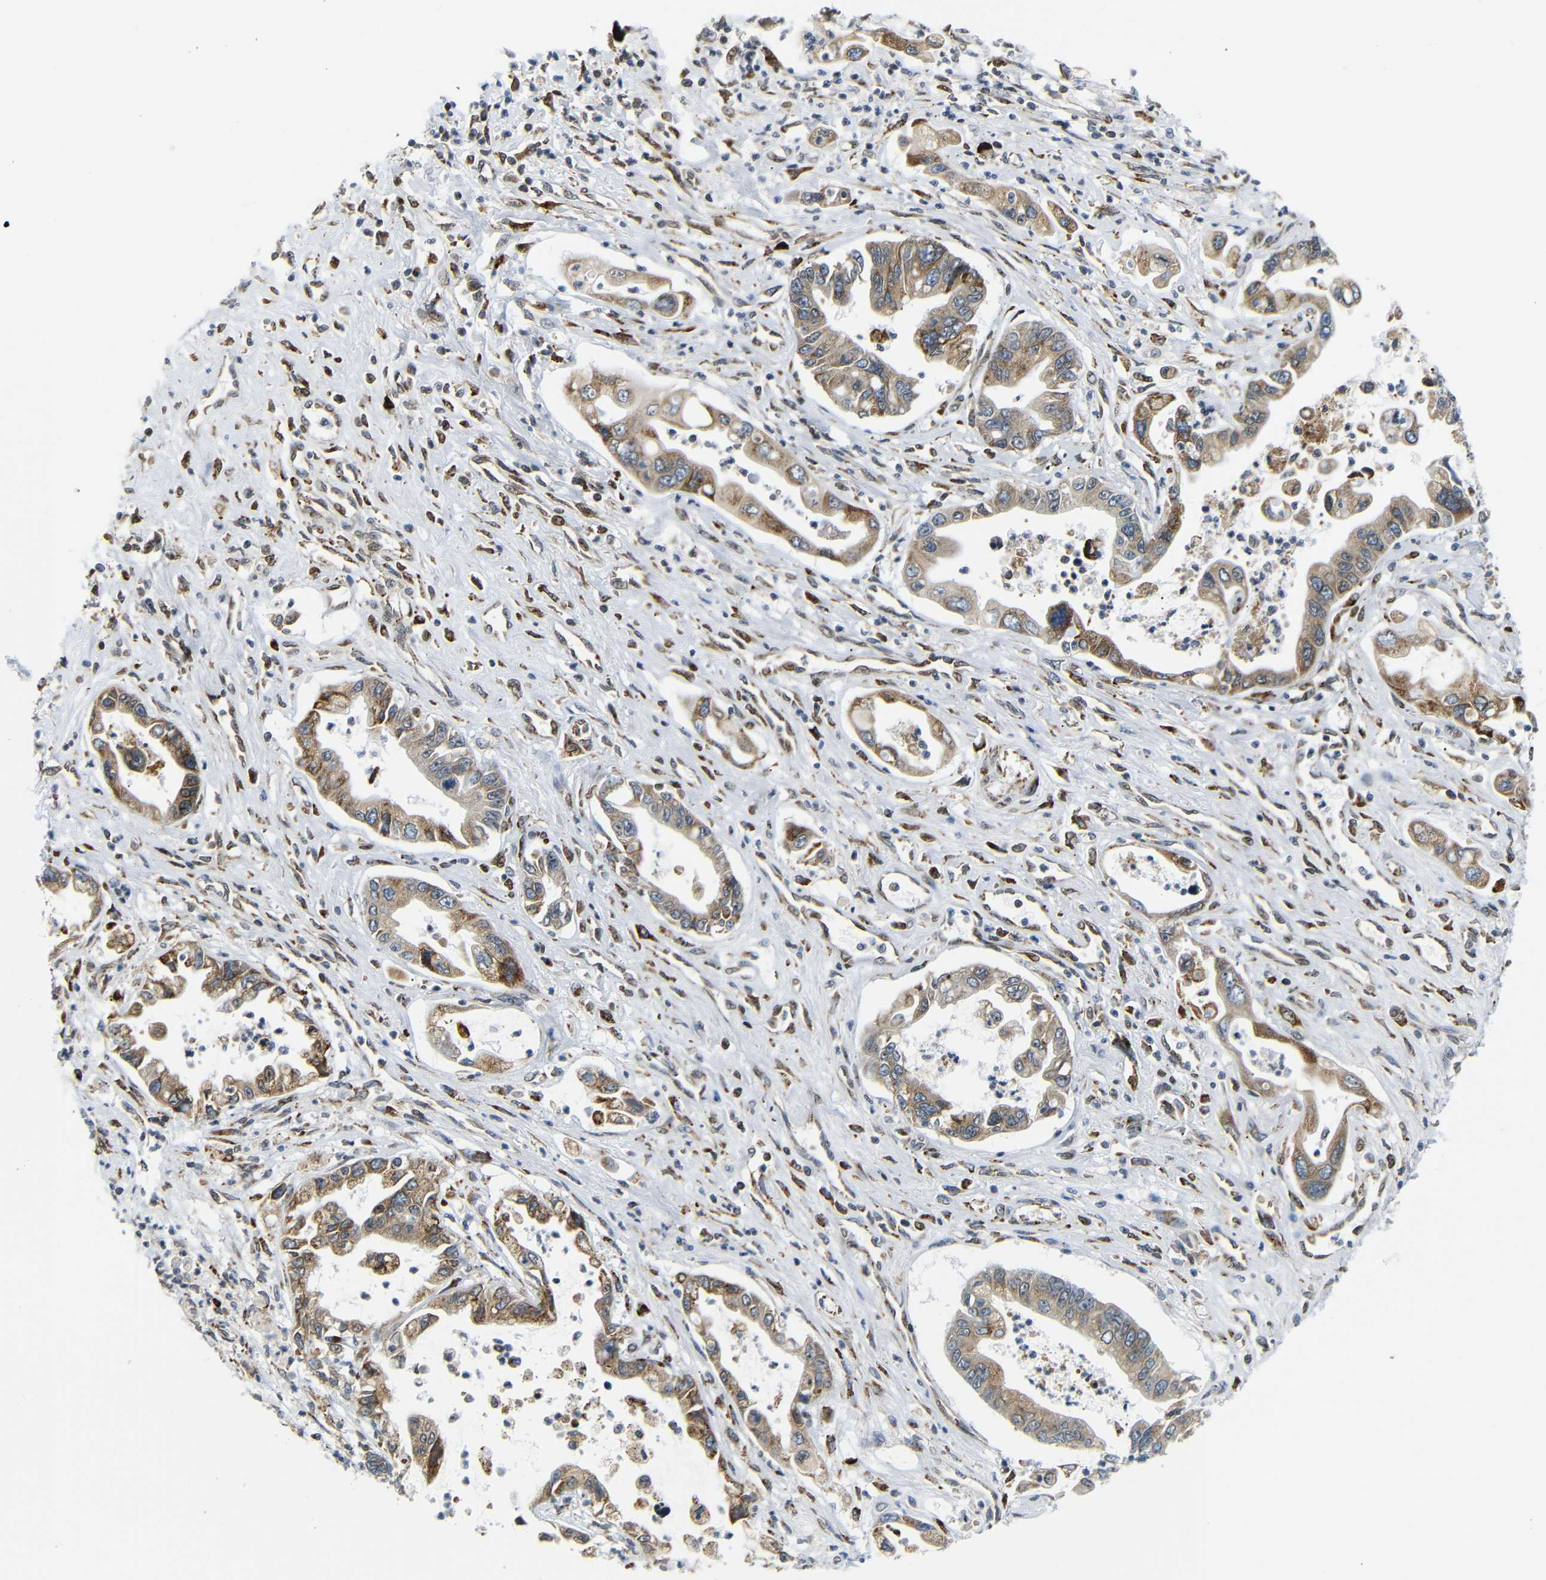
{"staining": {"intensity": "moderate", "quantity": ">75%", "location": "cytoplasmic/membranous"}, "tissue": "pancreatic cancer", "cell_type": "Tumor cells", "image_type": "cancer", "snomed": [{"axis": "morphology", "description": "Adenocarcinoma, NOS"}, {"axis": "topography", "description": "Pancreas"}], "caption": "This is an image of IHC staining of pancreatic cancer, which shows moderate staining in the cytoplasmic/membranous of tumor cells.", "gene": "SPCS2", "patient": {"sex": "male", "age": 56}}